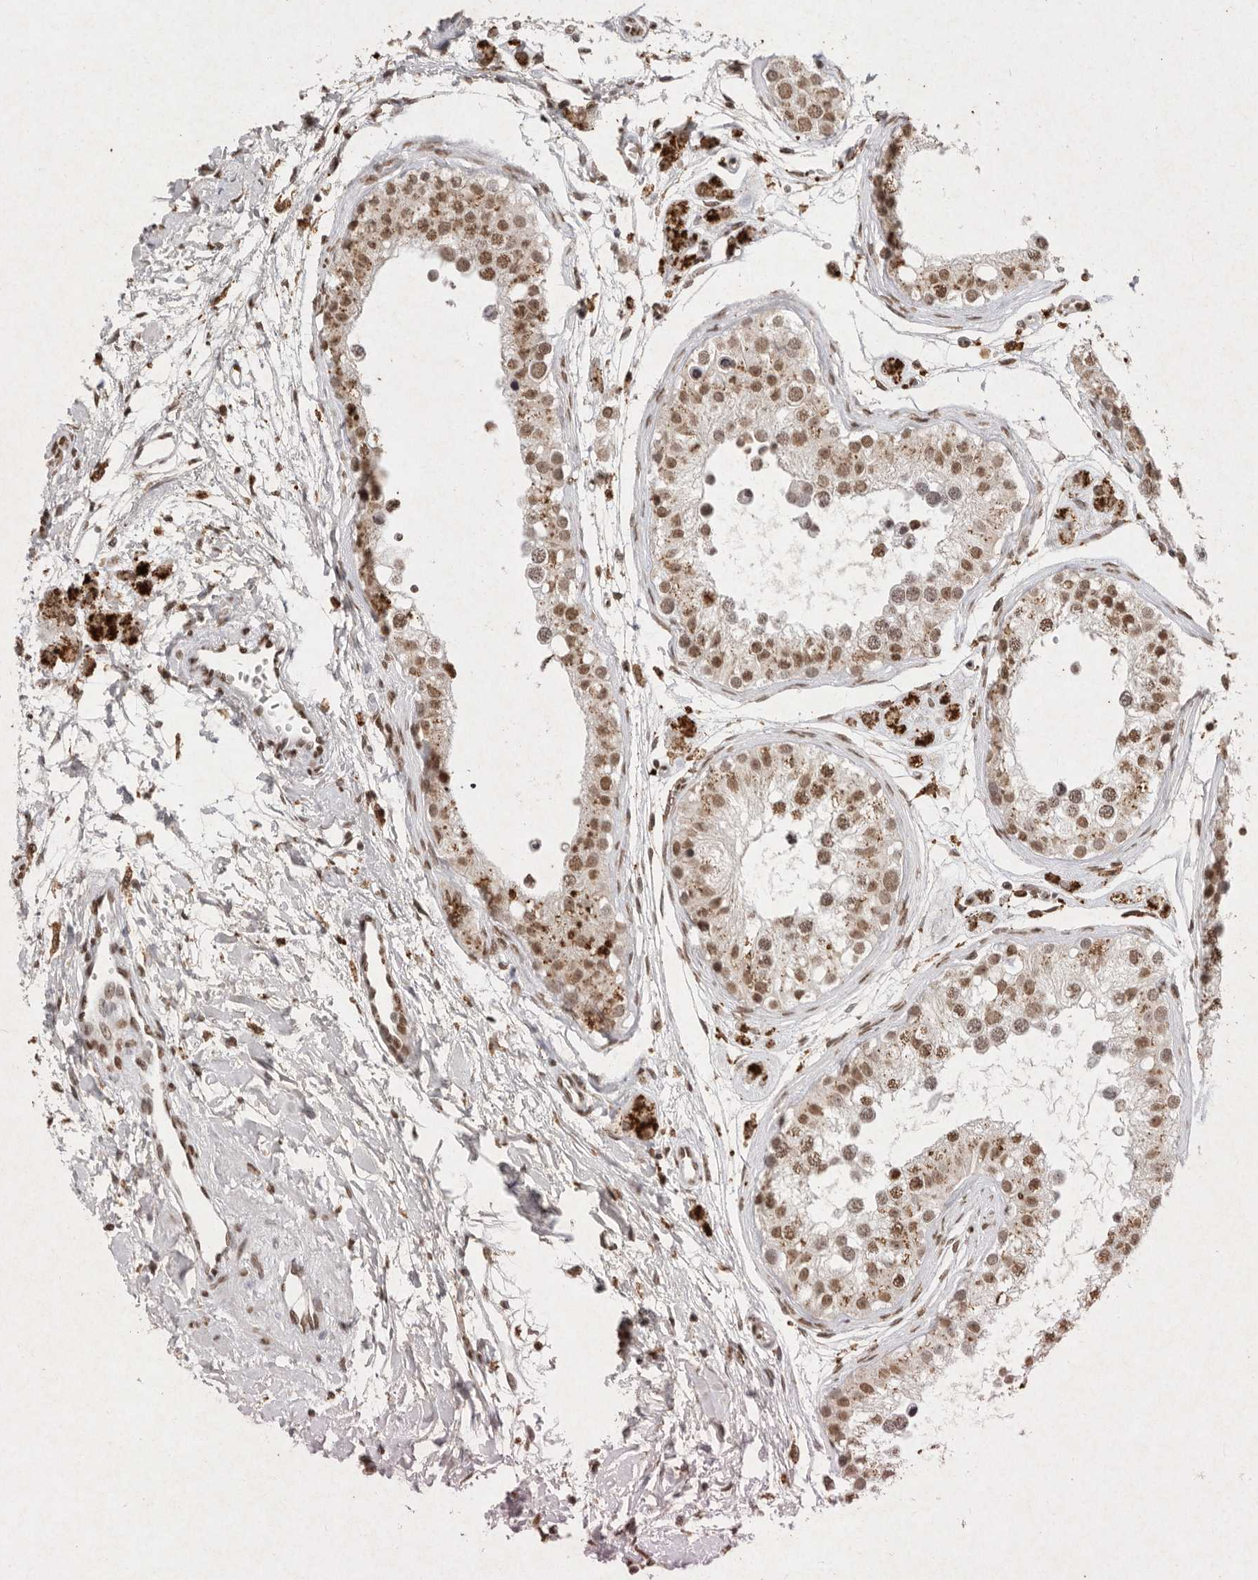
{"staining": {"intensity": "moderate", "quantity": ">75%", "location": "cytoplasmic/membranous,nuclear"}, "tissue": "testis", "cell_type": "Cells in seminiferous ducts", "image_type": "normal", "snomed": [{"axis": "morphology", "description": "Normal tissue, NOS"}, {"axis": "morphology", "description": "Adenocarcinoma, metastatic, NOS"}, {"axis": "topography", "description": "Testis"}], "caption": "Brown immunohistochemical staining in normal testis reveals moderate cytoplasmic/membranous,nuclear positivity in approximately >75% of cells in seminiferous ducts.", "gene": "NKX3", "patient": {"sex": "male", "age": 26}}